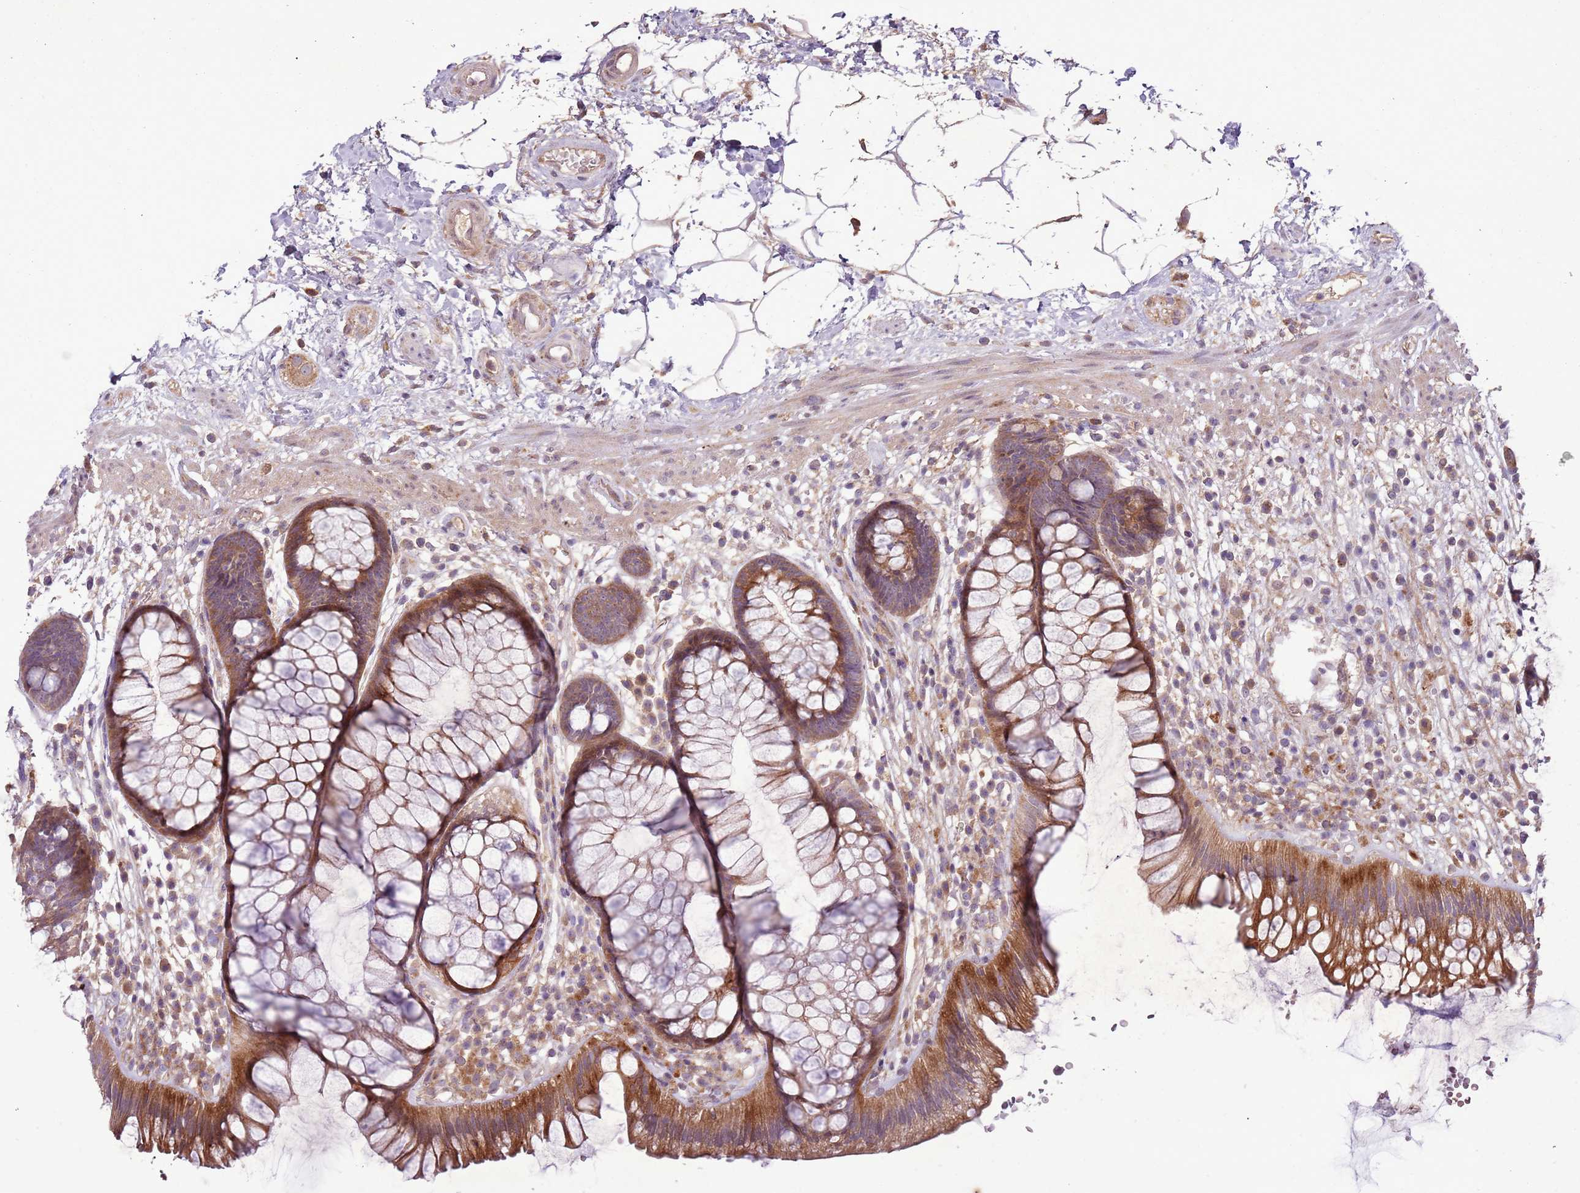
{"staining": {"intensity": "strong", "quantity": ">75%", "location": "cytoplasmic/membranous"}, "tissue": "rectum", "cell_type": "Glandular cells", "image_type": "normal", "snomed": [{"axis": "morphology", "description": "Normal tissue, NOS"}, {"axis": "topography", "description": "Rectum"}], "caption": "A high amount of strong cytoplasmic/membranous positivity is appreciated in about >75% of glandular cells in benign rectum. The staining was performed using DAB (3,3'-diaminobenzidine) to visualize the protein expression in brown, while the nuclei were stained in blue with hematoxylin (Magnification: 20x).", "gene": "ANKRD24", "patient": {"sex": "male", "age": 51}}